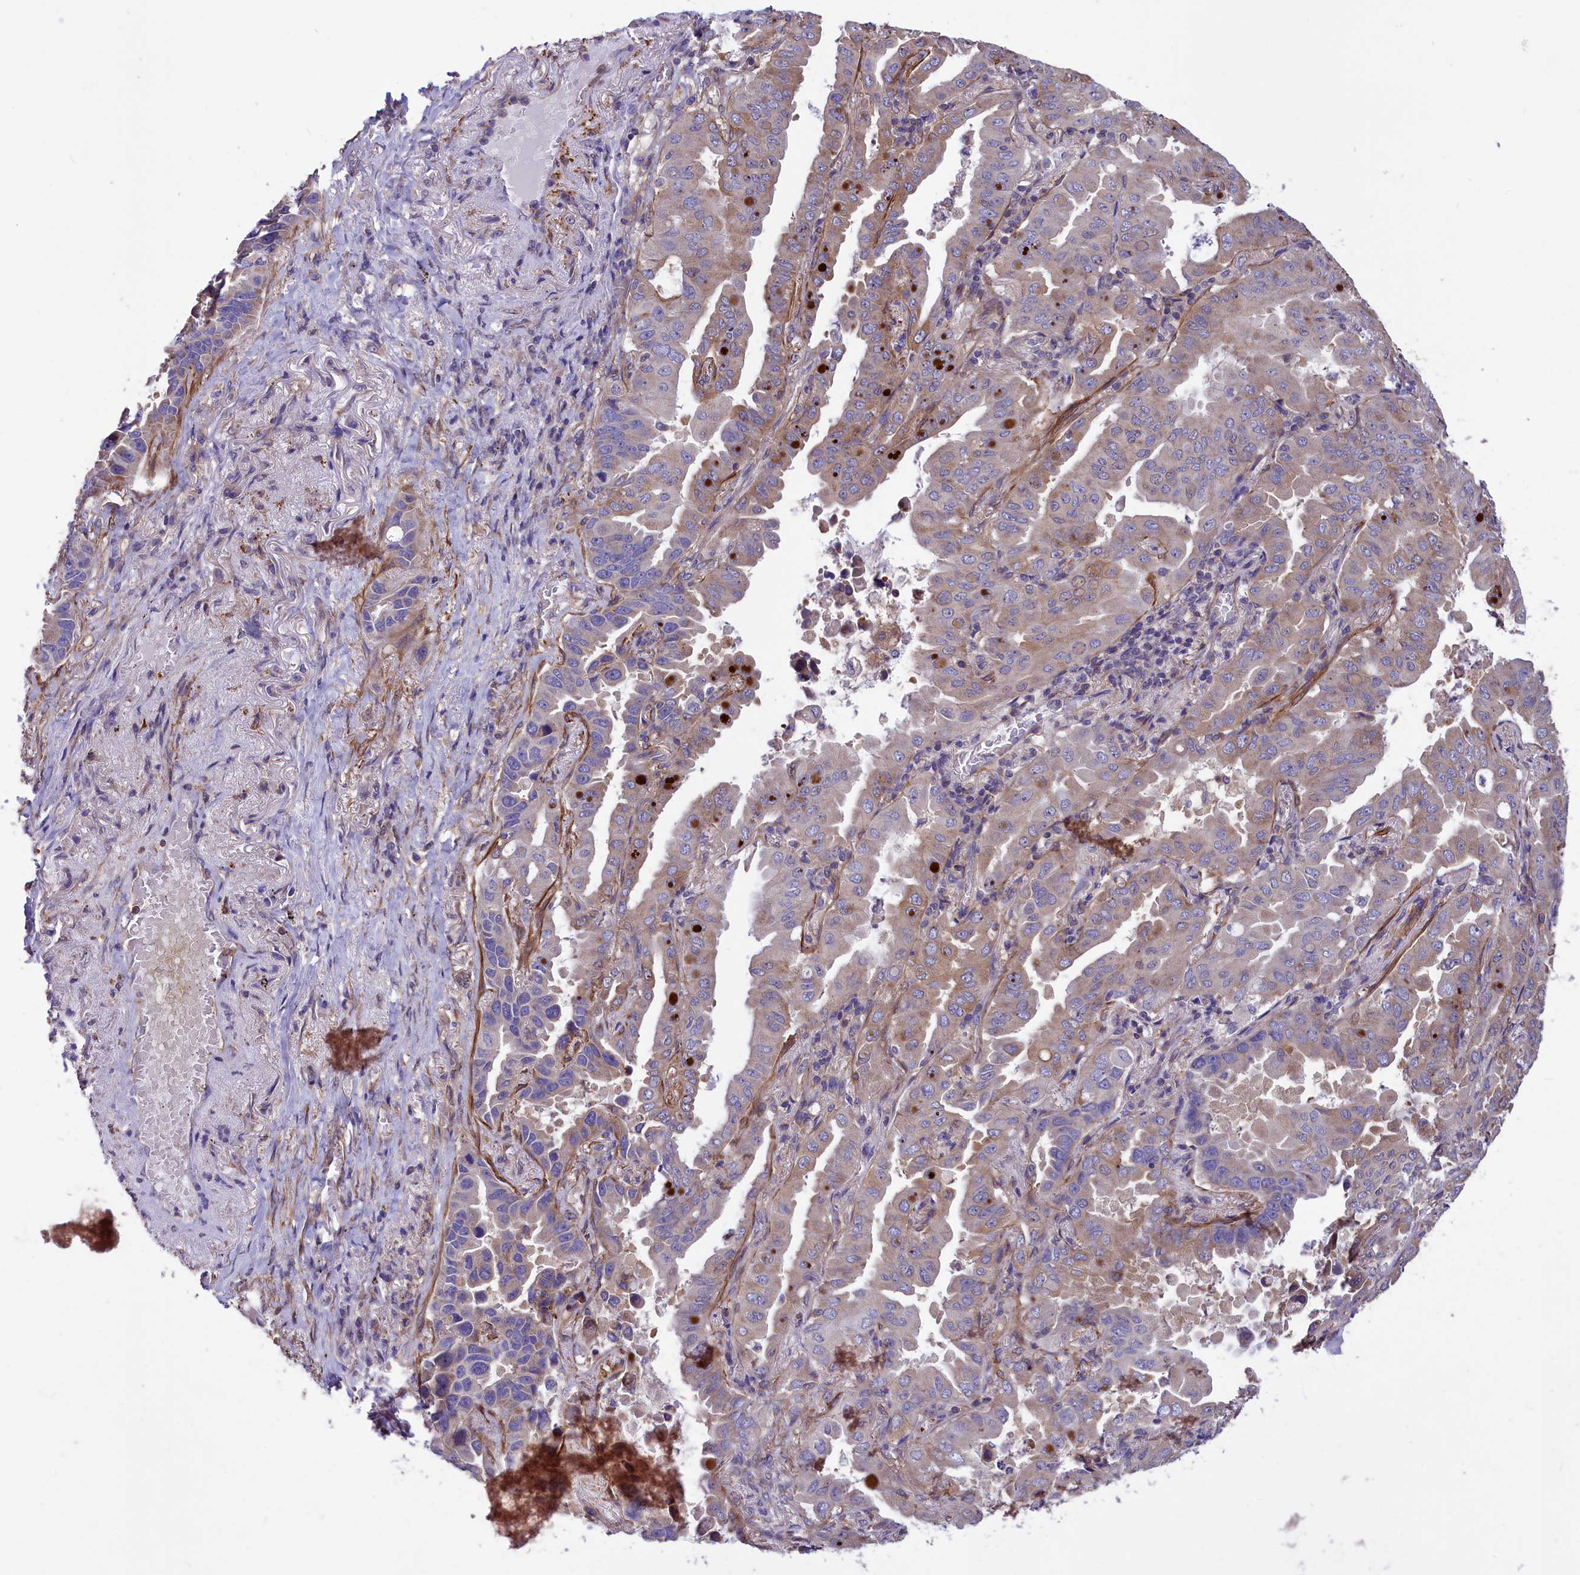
{"staining": {"intensity": "weak", "quantity": ">75%", "location": "cytoplasmic/membranous"}, "tissue": "lung cancer", "cell_type": "Tumor cells", "image_type": "cancer", "snomed": [{"axis": "morphology", "description": "Adenocarcinoma, NOS"}, {"axis": "topography", "description": "Lung"}], "caption": "Protein staining of lung cancer (adenocarcinoma) tissue demonstrates weak cytoplasmic/membranous positivity in approximately >75% of tumor cells. (Stains: DAB (3,3'-diaminobenzidine) in brown, nuclei in blue, Microscopy: brightfield microscopy at high magnification).", "gene": "AMDHD2", "patient": {"sex": "male", "age": 64}}